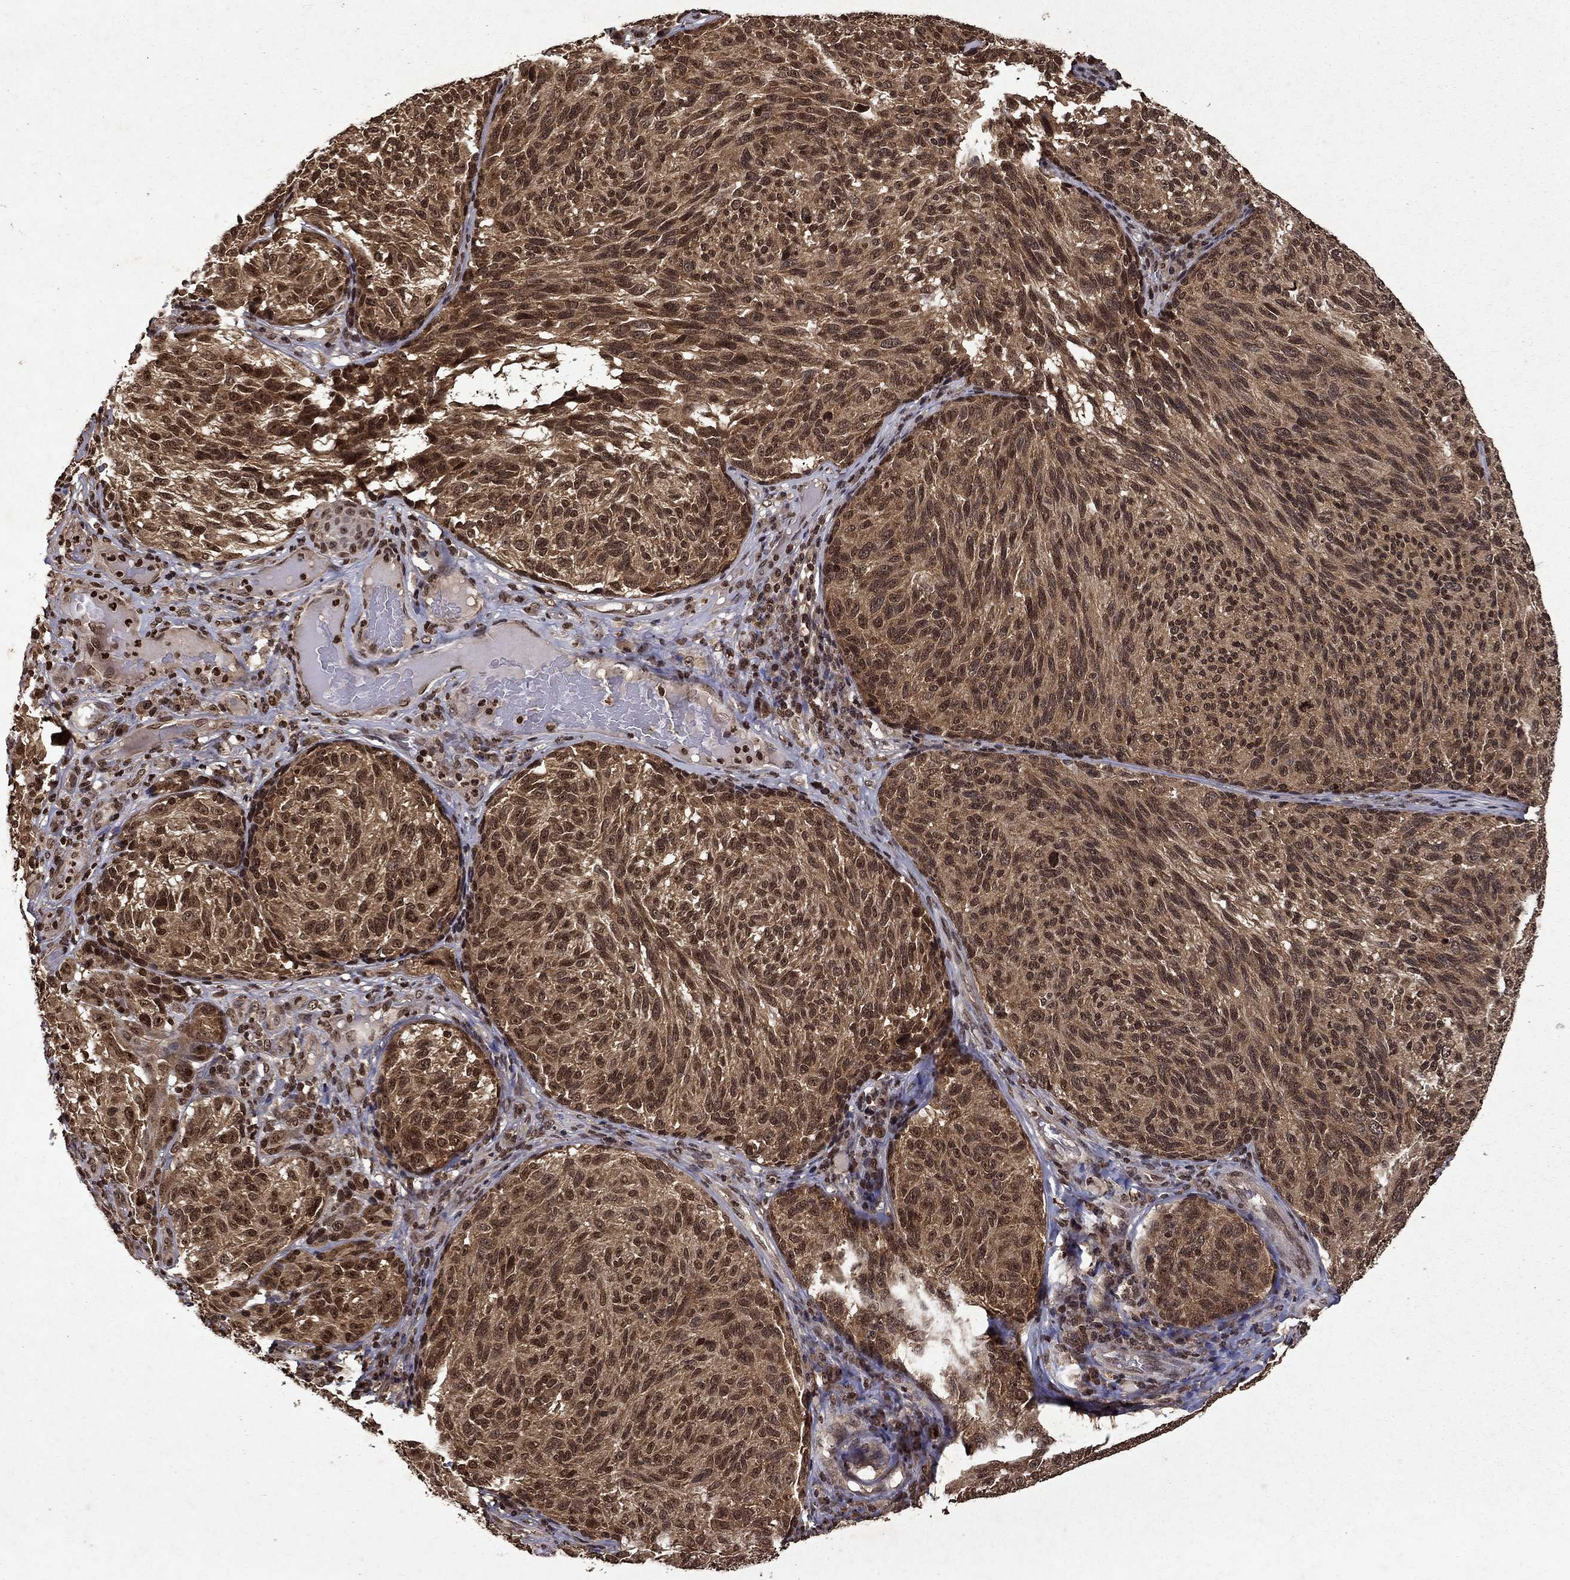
{"staining": {"intensity": "moderate", "quantity": ">75%", "location": "cytoplasmic/membranous,nuclear"}, "tissue": "melanoma", "cell_type": "Tumor cells", "image_type": "cancer", "snomed": [{"axis": "morphology", "description": "Malignant melanoma, NOS"}, {"axis": "topography", "description": "Skin"}], "caption": "IHC (DAB) staining of melanoma shows moderate cytoplasmic/membranous and nuclear protein positivity in about >75% of tumor cells.", "gene": "PIN4", "patient": {"sex": "female", "age": 73}}